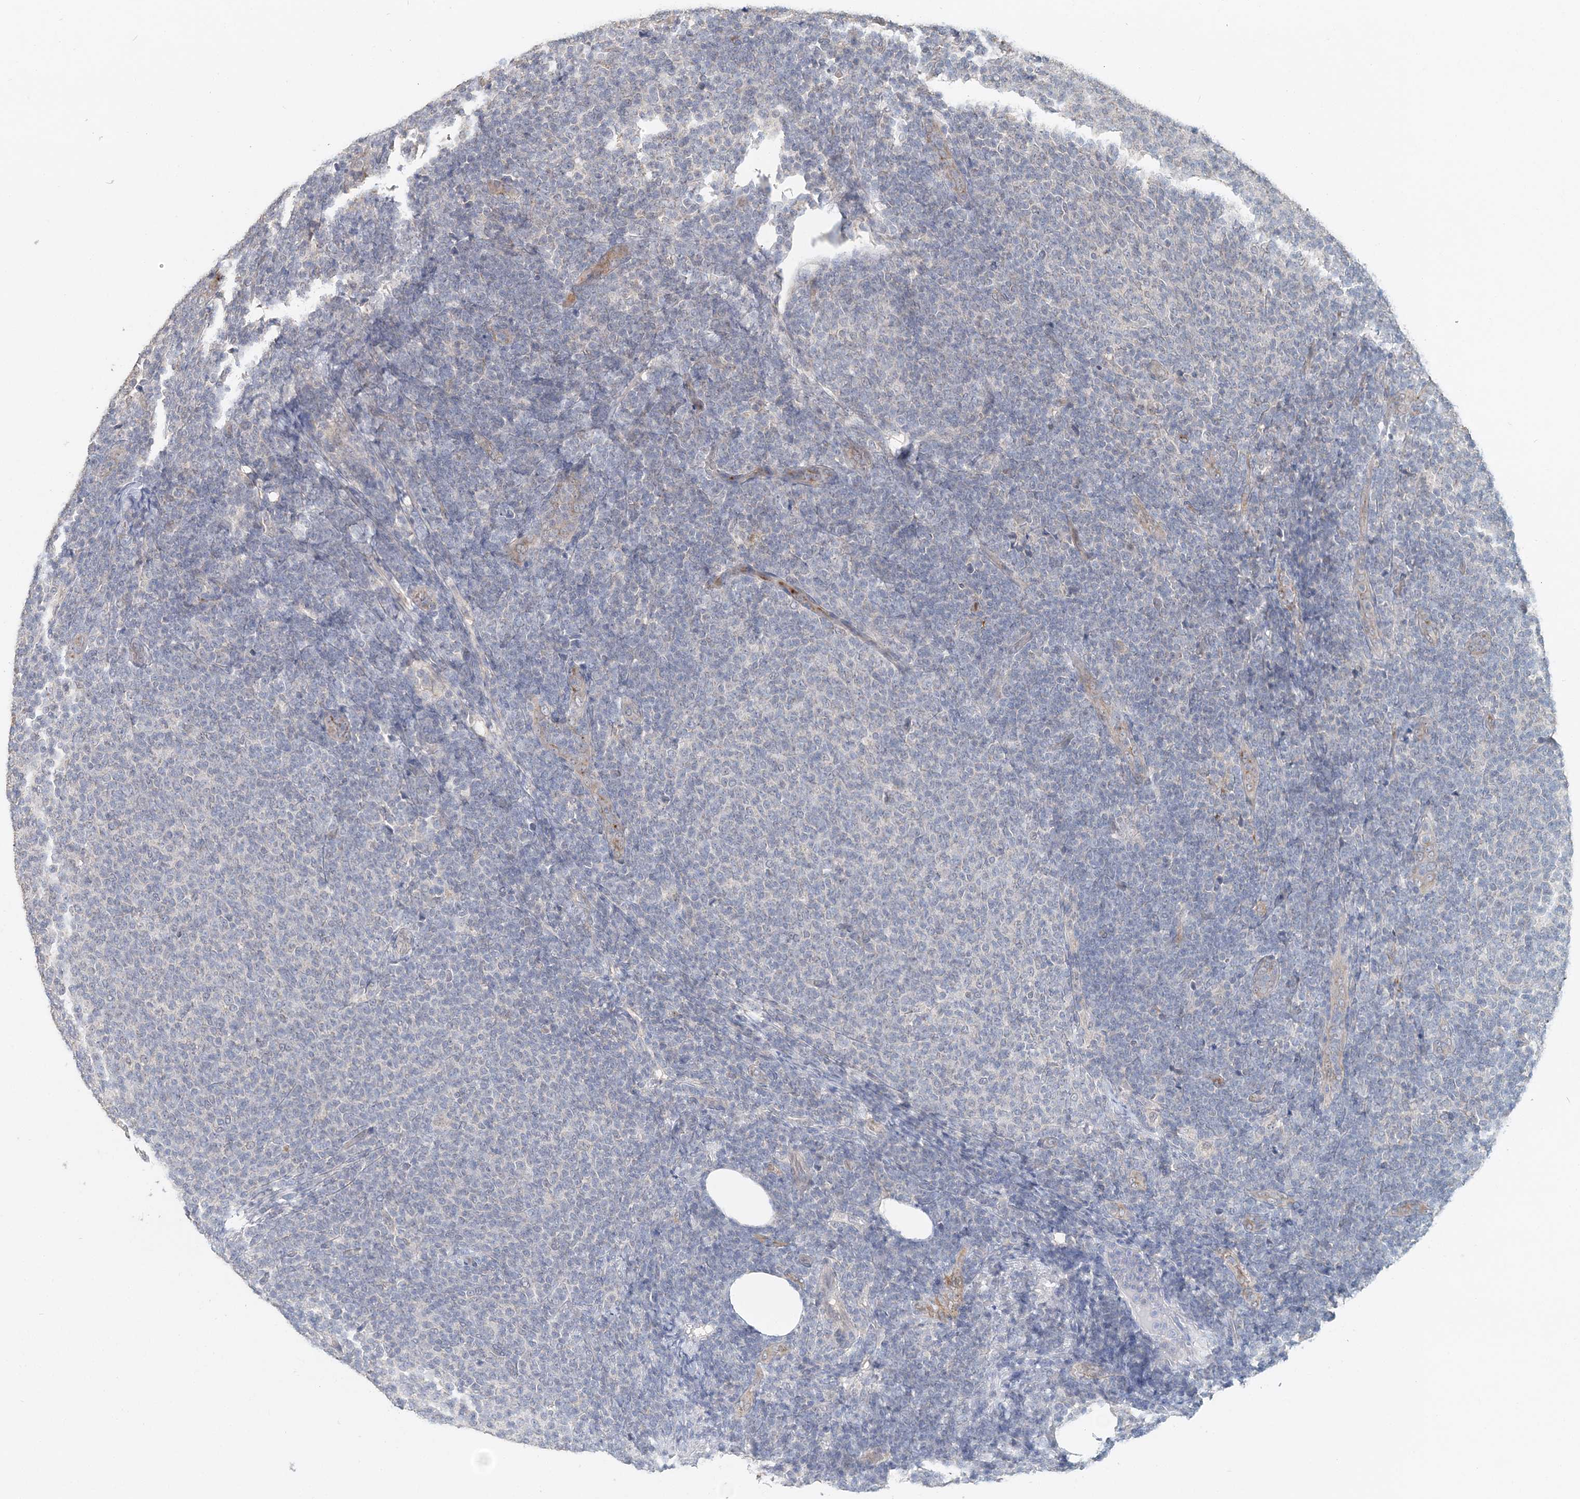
{"staining": {"intensity": "negative", "quantity": "none", "location": "none"}, "tissue": "lymphoma", "cell_type": "Tumor cells", "image_type": "cancer", "snomed": [{"axis": "morphology", "description": "Malignant lymphoma, non-Hodgkin's type, Low grade"}, {"axis": "topography", "description": "Lymph node"}], "caption": "Immunohistochemical staining of human lymphoma reveals no significant positivity in tumor cells. (Brightfield microscopy of DAB (3,3'-diaminobenzidine) IHC at high magnification).", "gene": "FBXO38", "patient": {"sex": "male", "age": 66}}